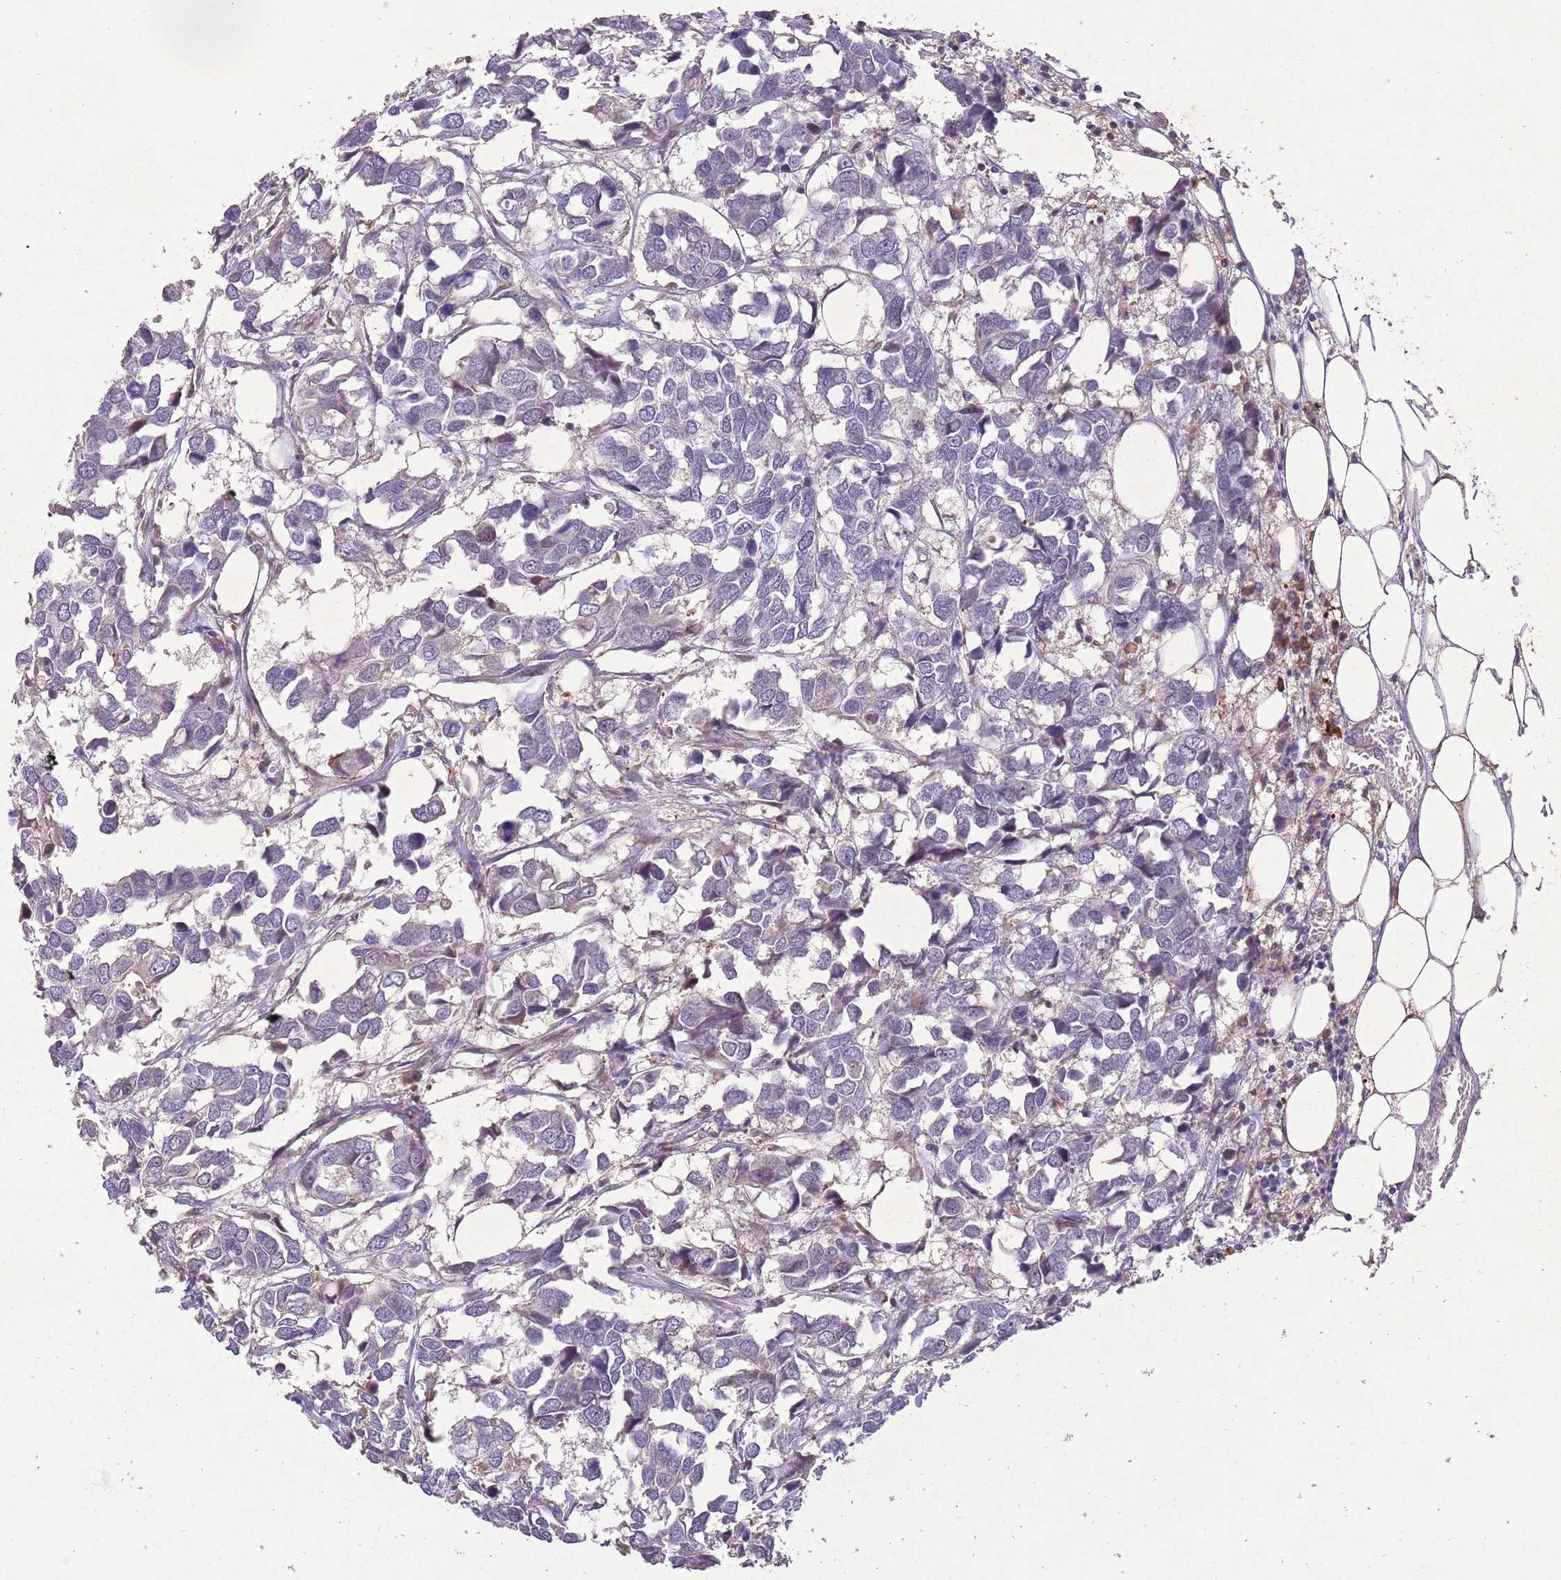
{"staining": {"intensity": "negative", "quantity": "none", "location": "none"}, "tissue": "breast cancer", "cell_type": "Tumor cells", "image_type": "cancer", "snomed": [{"axis": "morphology", "description": "Duct carcinoma"}, {"axis": "topography", "description": "Breast"}], "caption": "A high-resolution histopathology image shows immunohistochemistry staining of breast invasive ductal carcinoma, which demonstrates no significant expression in tumor cells.", "gene": "ZNF639", "patient": {"sex": "female", "age": 83}}